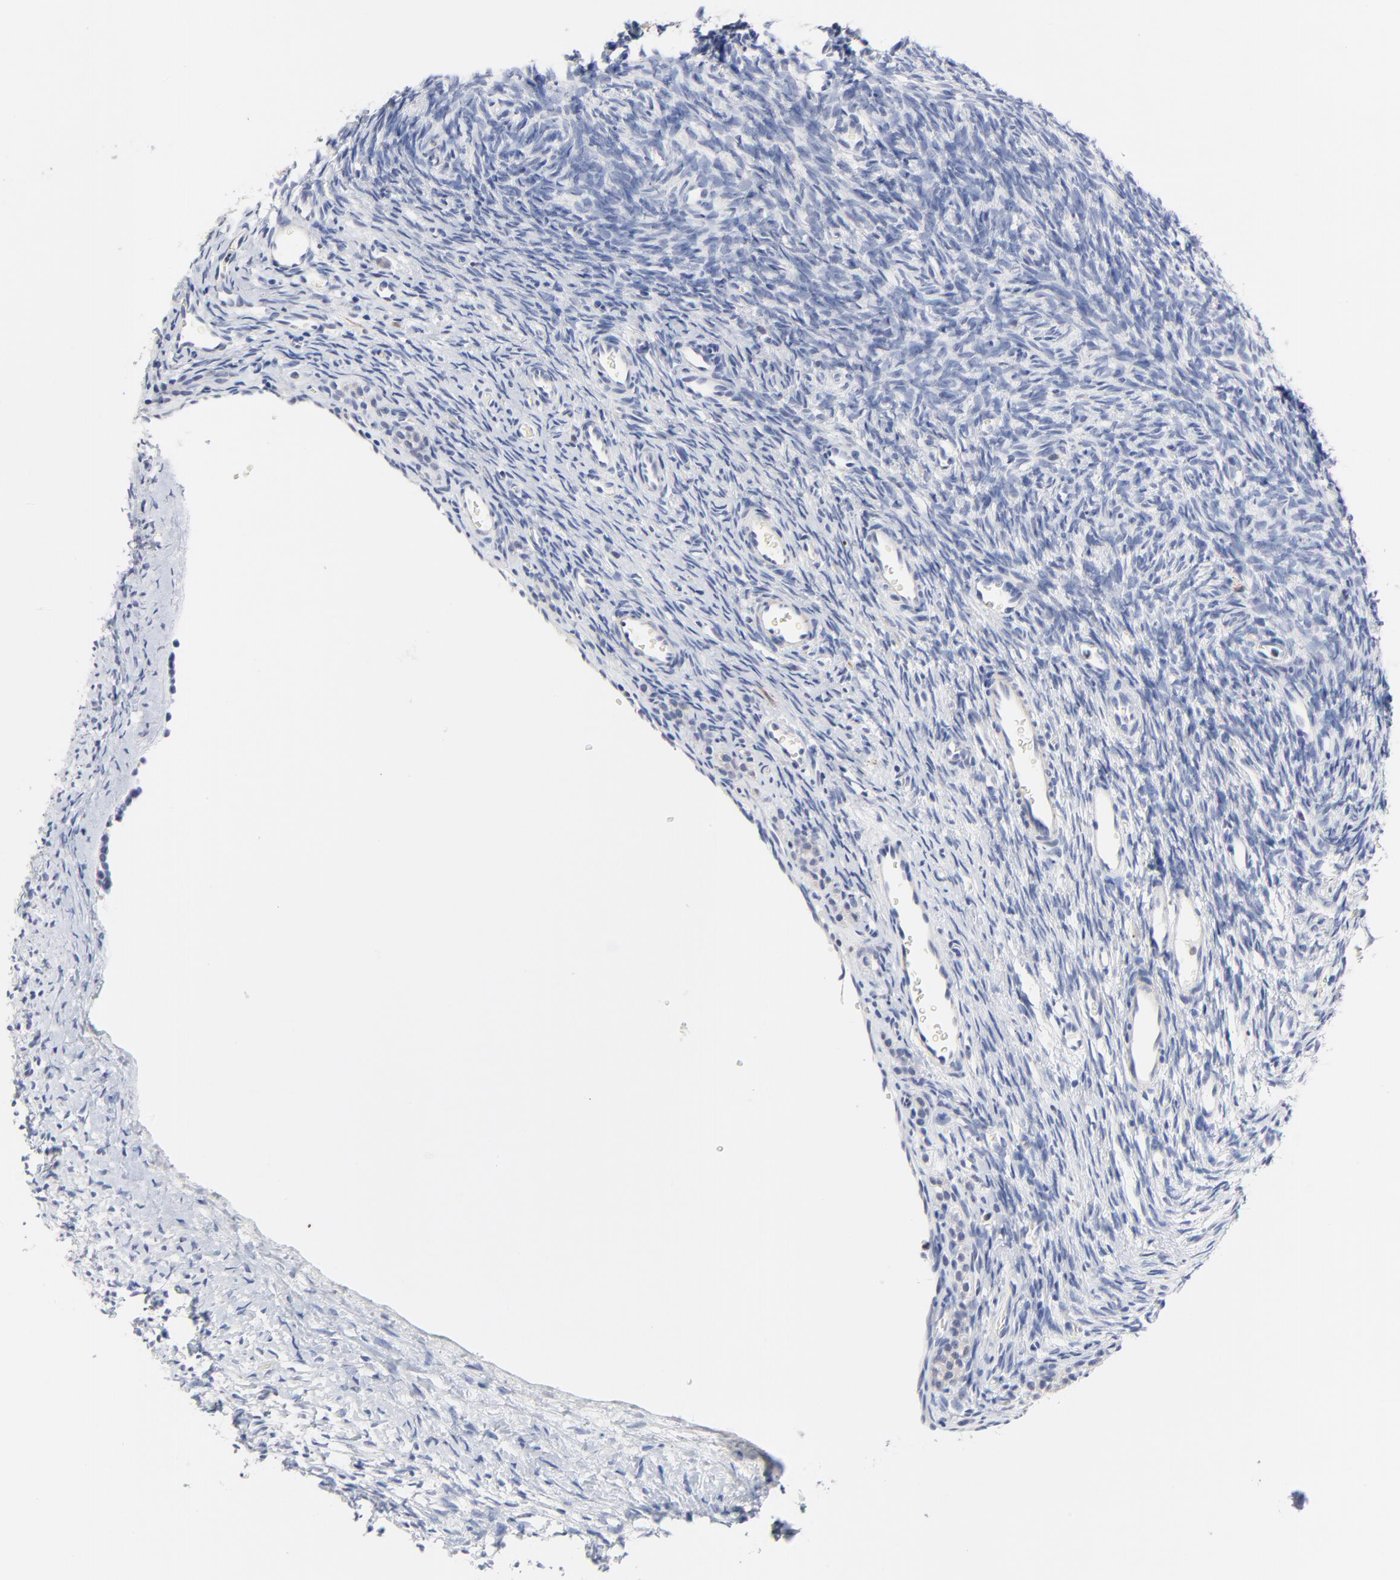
{"staining": {"intensity": "negative", "quantity": "none", "location": "none"}, "tissue": "ovary", "cell_type": "Ovarian stroma cells", "image_type": "normal", "snomed": [{"axis": "morphology", "description": "Normal tissue, NOS"}, {"axis": "topography", "description": "Ovary"}], "caption": "Immunohistochemical staining of normal ovary displays no significant expression in ovarian stroma cells. (Stains: DAB IHC with hematoxylin counter stain, Microscopy: brightfield microscopy at high magnification).", "gene": "AADAC", "patient": {"sex": "female", "age": 35}}